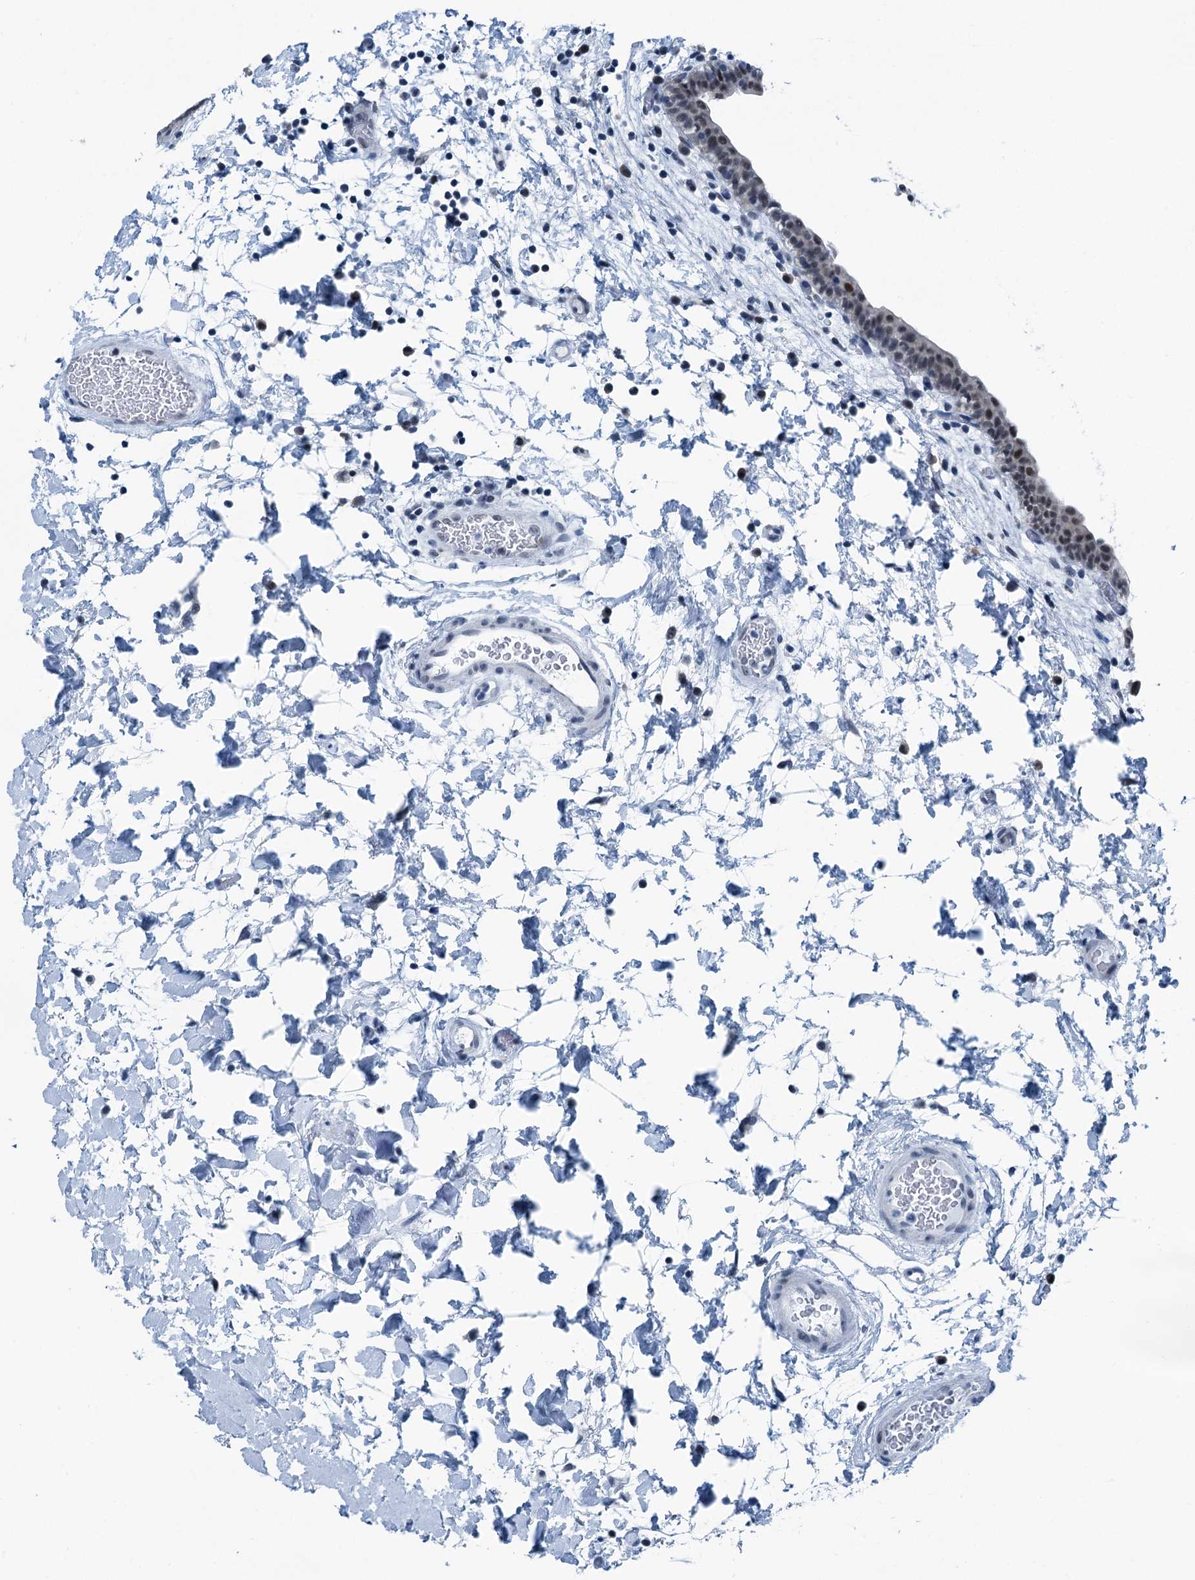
{"staining": {"intensity": "moderate", "quantity": "25%-75%", "location": "nuclear"}, "tissue": "urinary bladder", "cell_type": "Urothelial cells", "image_type": "normal", "snomed": [{"axis": "morphology", "description": "Normal tissue, NOS"}, {"axis": "topography", "description": "Urinary bladder"}], "caption": "Immunohistochemistry histopathology image of benign urinary bladder: human urinary bladder stained using immunohistochemistry displays medium levels of moderate protein expression localized specifically in the nuclear of urothelial cells, appearing as a nuclear brown color.", "gene": "TRPT1", "patient": {"sex": "male", "age": 83}}